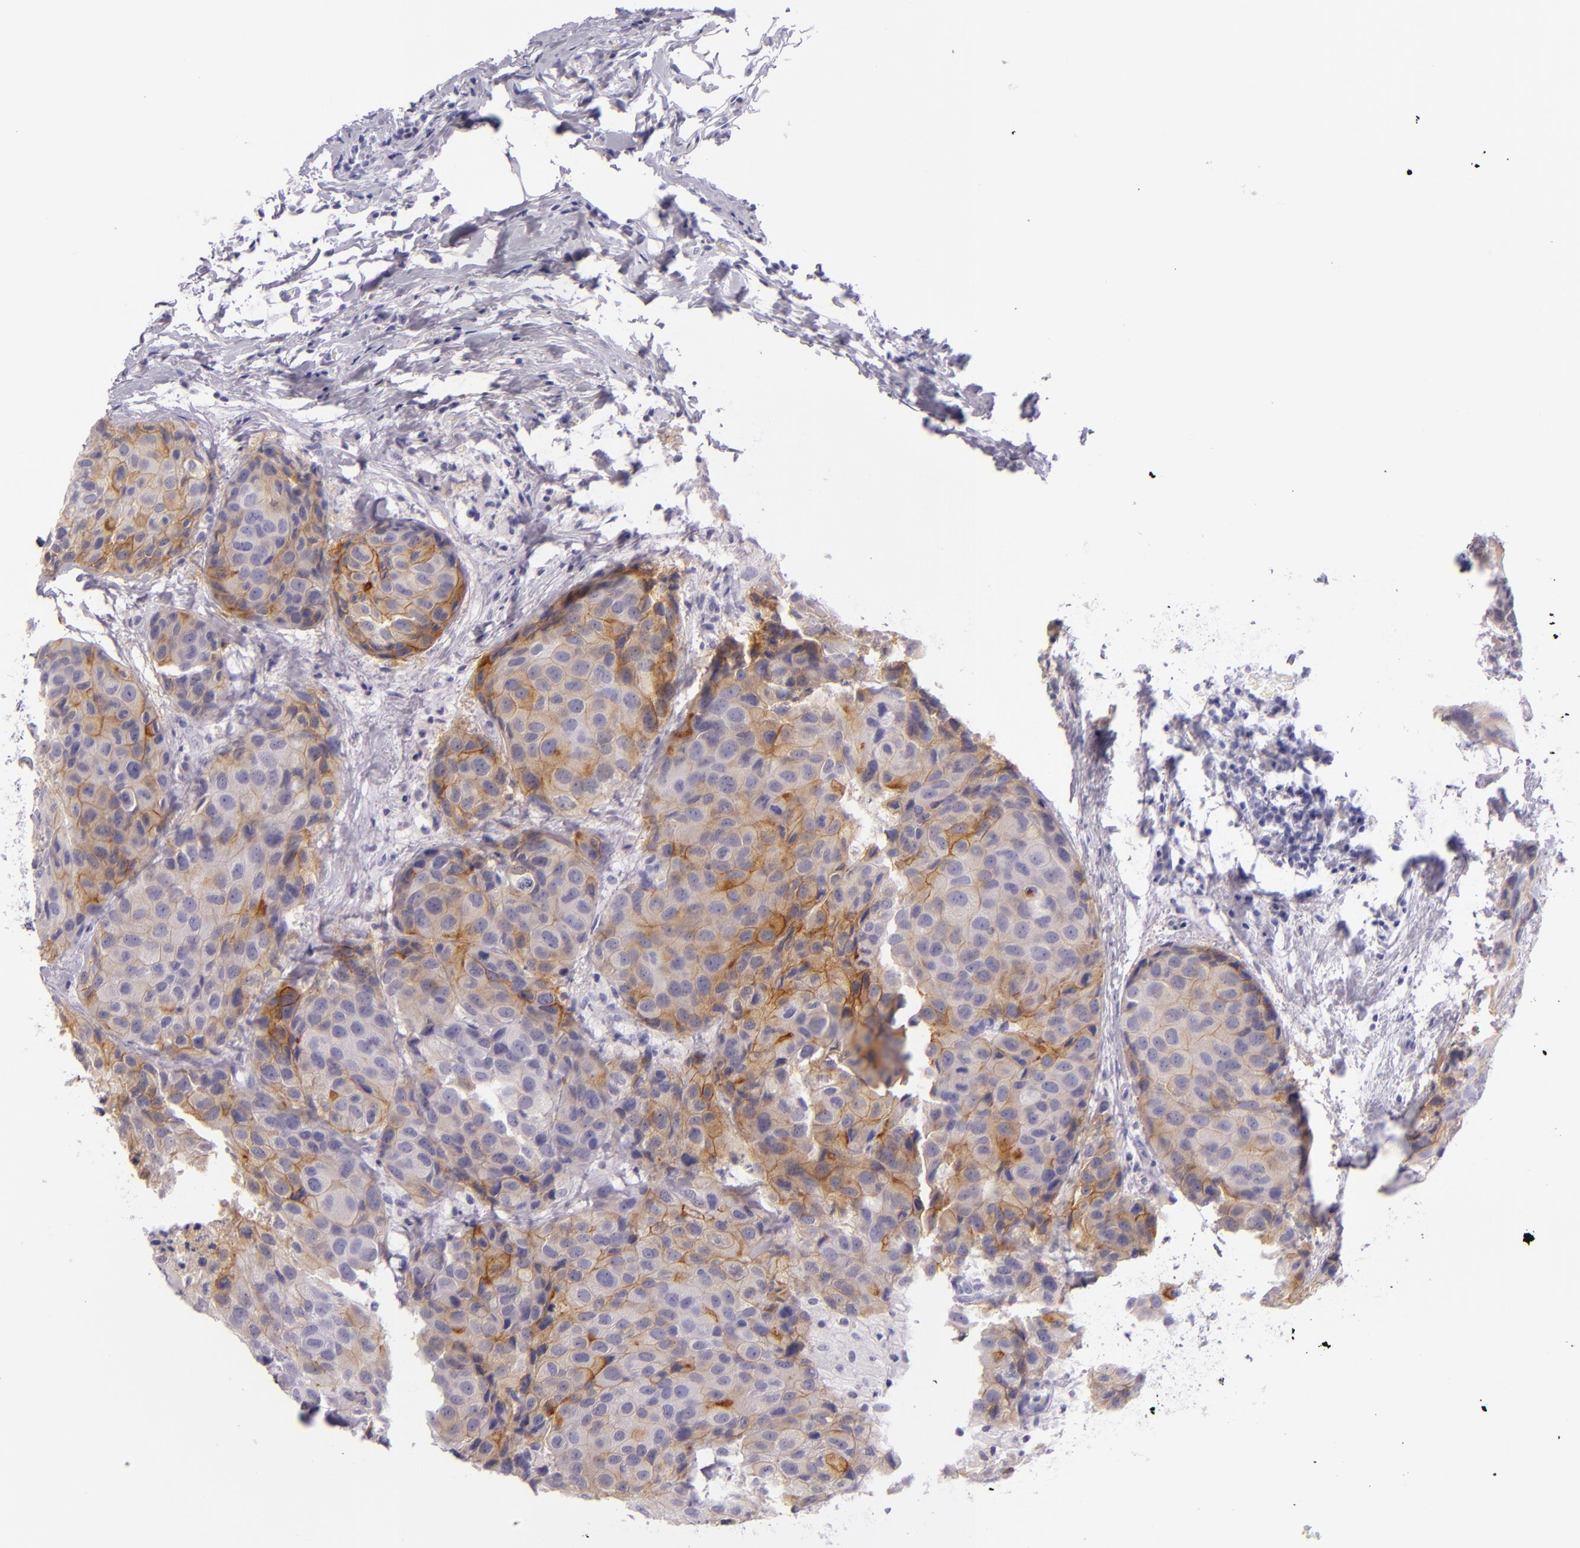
{"staining": {"intensity": "weak", "quantity": "<25%", "location": "cytoplasmic/membranous"}, "tissue": "breast cancer", "cell_type": "Tumor cells", "image_type": "cancer", "snomed": [{"axis": "morphology", "description": "Duct carcinoma"}, {"axis": "topography", "description": "Breast"}], "caption": "There is no significant expression in tumor cells of intraductal carcinoma (breast). Brightfield microscopy of IHC stained with DAB (brown) and hematoxylin (blue), captured at high magnification.", "gene": "CEACAM1", "patient": {"sex": "female", "age": 68}}